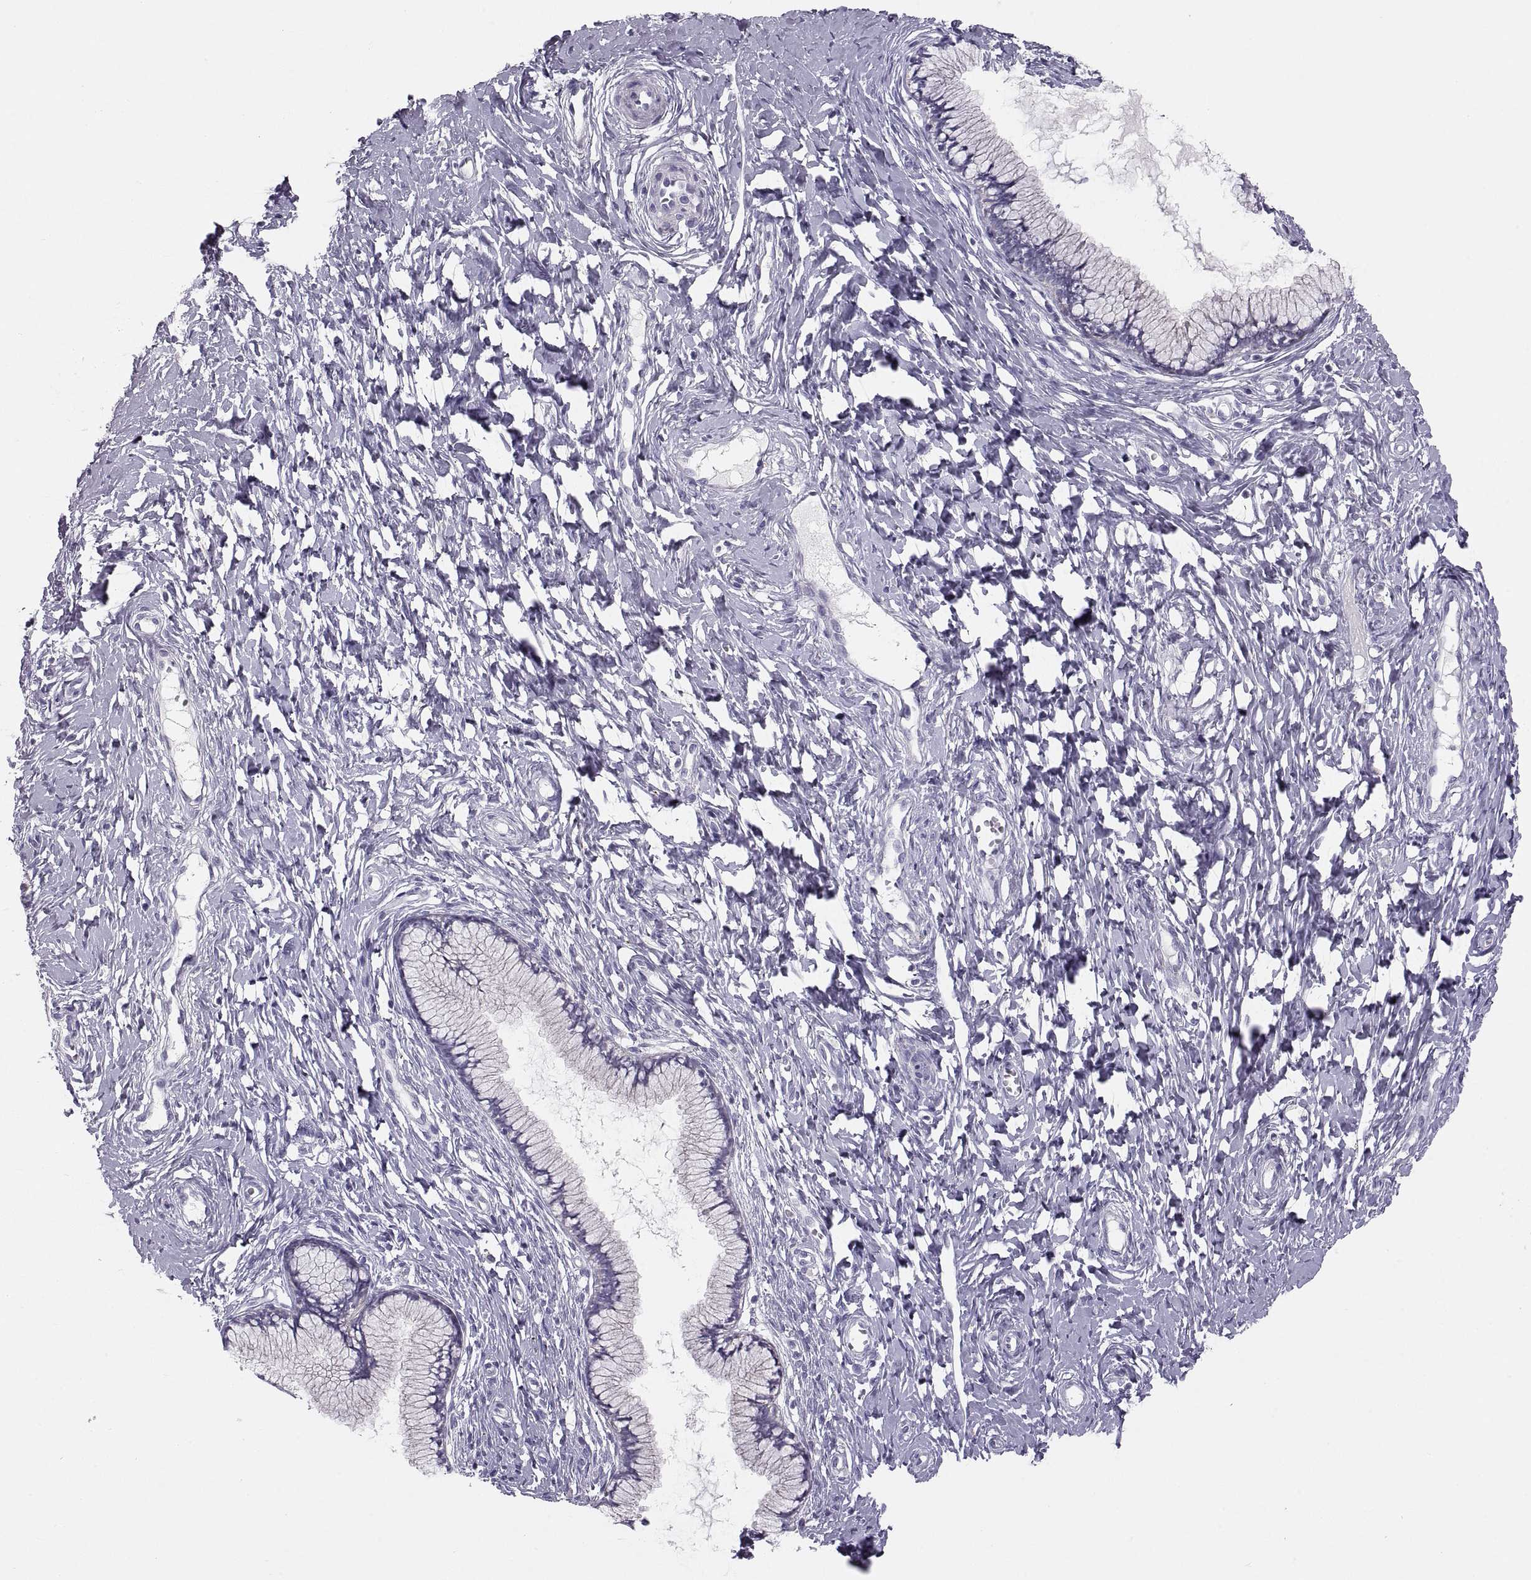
{"staining": {"intensity": "negative", "quantity": "none", "location": "none"}, "tissue": "cervix", "cell_type": "Glandular cells", "image_type": "normal", "snomed": [{"axis": "morphology", "description": "Normal tissue, NOS"}, {"axis": "topography", "description": "Cervix"}], "caption": "Protein analysis of normal cervix reveals no significant staining in glandular cells.", "gene": "COL9A3", "patient": {"sex": "female", "age": 40}}